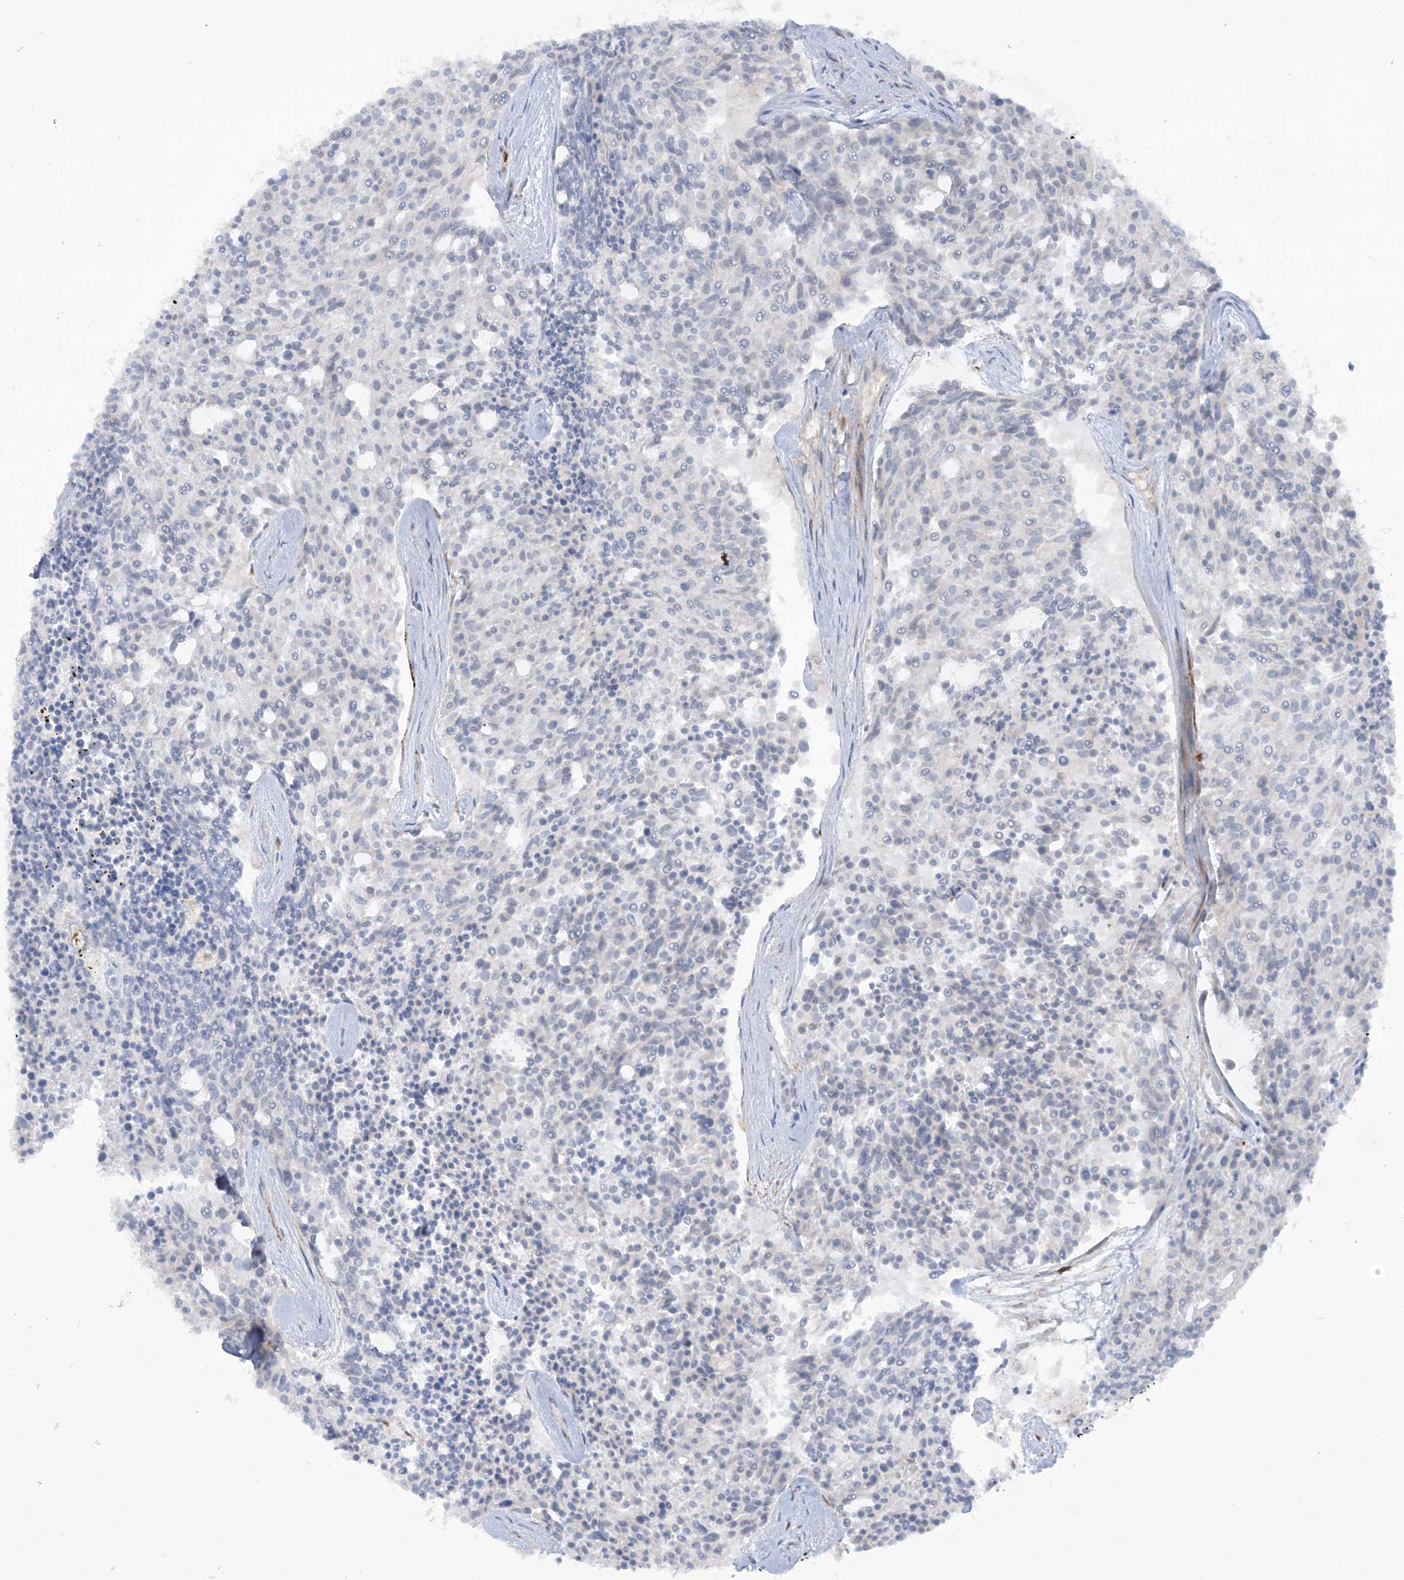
{"staining": {"intensity": "negative", "quantity": "none", "location": "none"}, "tissue": "carcinoid", "cell_type": "Tumor cells", "image_type": "cancer", "snomed": [{"axis": "morphology", "description": "Carcinoid, malignant, NOS"}, {"axis": "topography", "description": "Pancreas"}], "caption": "Tumor cells are negative for protein expression in human carcinoid.", "gene": "NOTO", "patient": {"sex": "female", "age": 54}}